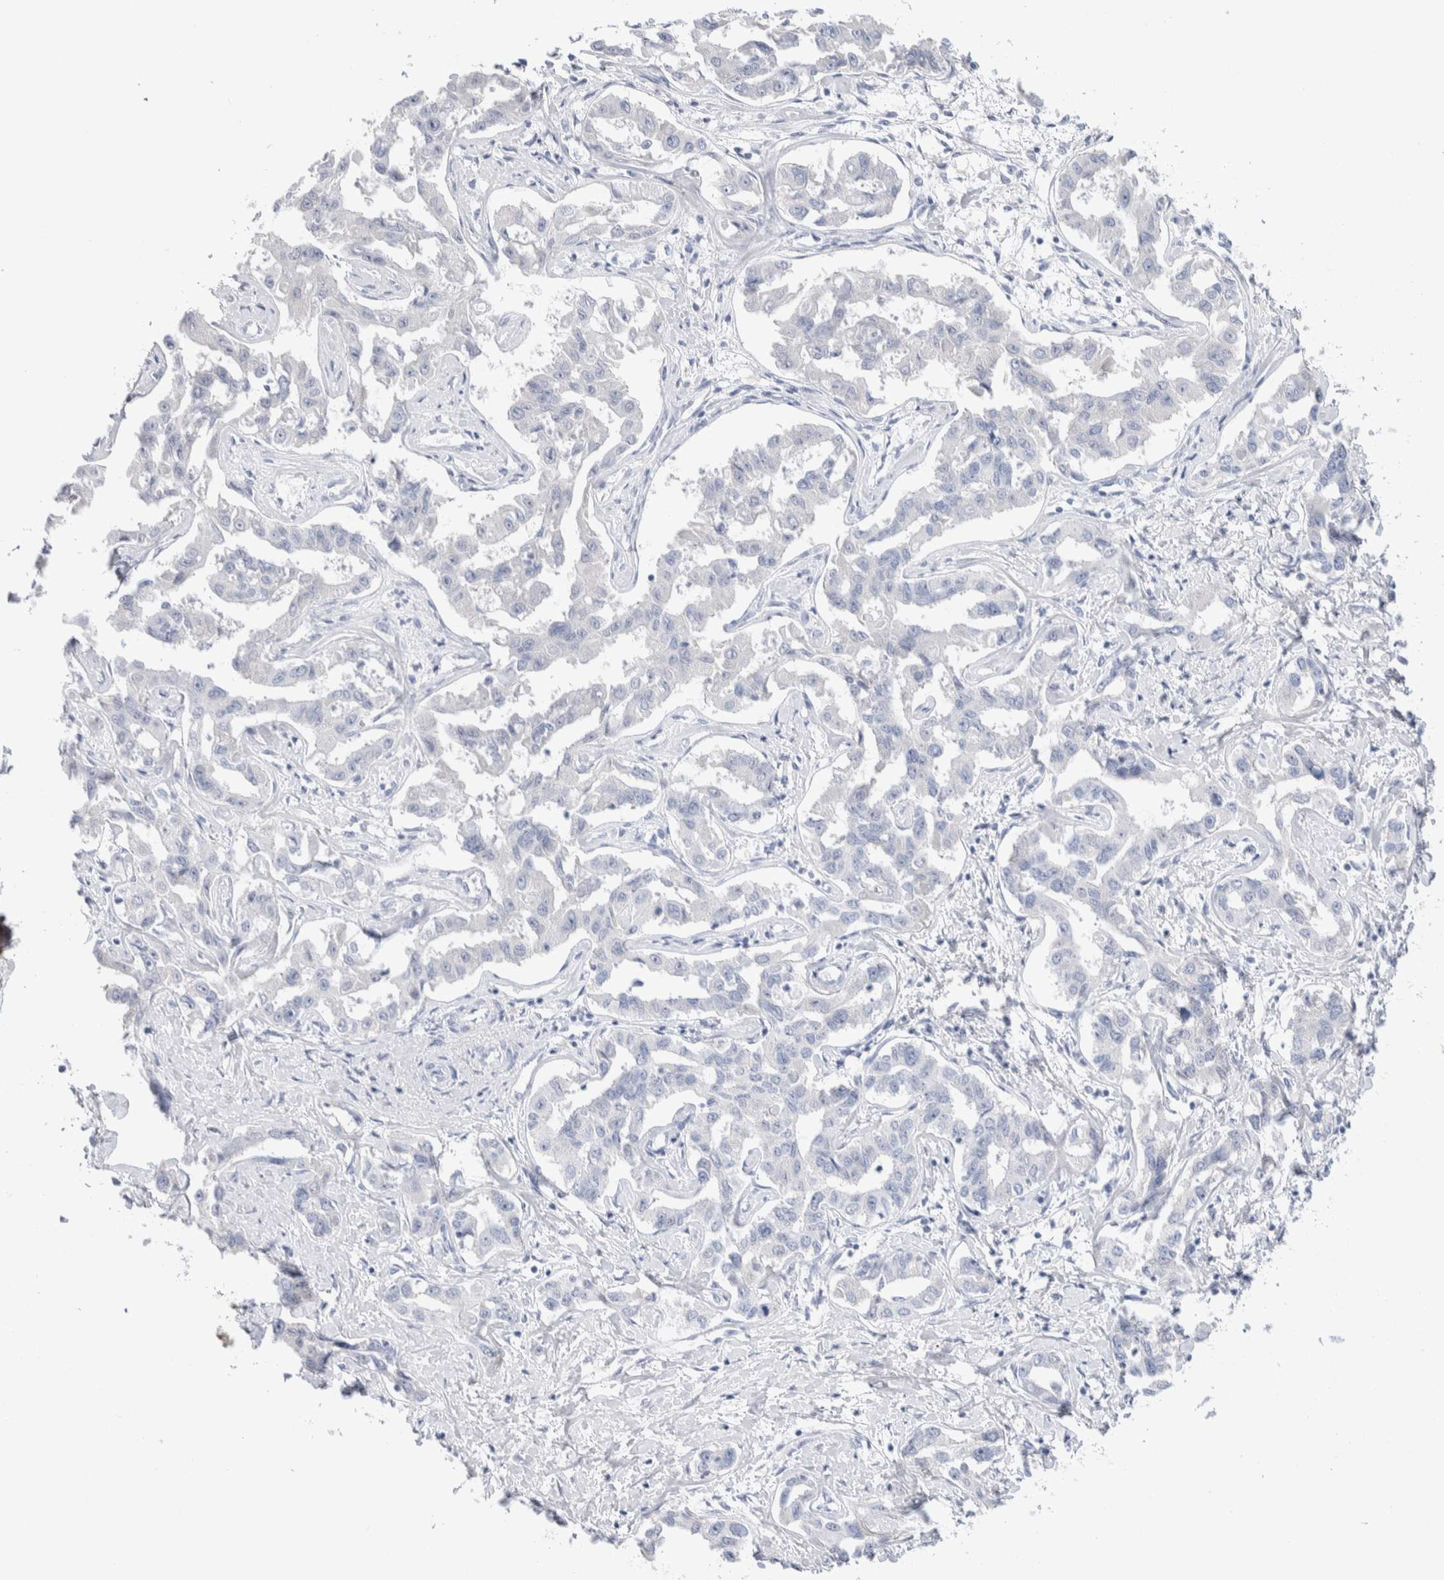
{"staining": {"intensity": "negative", "quantity": "none", "location": "none"}, "tissue": "liver cancer", "cell_type": "Tumor cells", "image_type": "cancer", "snomed": [{"axis": "morphology", "description": "Cholangiocarcinoma"}, {"axis": "topography", "description": "Liver"}], "caption": "Immunohistochemical staining of liver cancer (cholangiocarcinoma) displays no significant expression in tumor cells.", "gene": "GDA", "patient": {"sex": "male", "age": 59}}